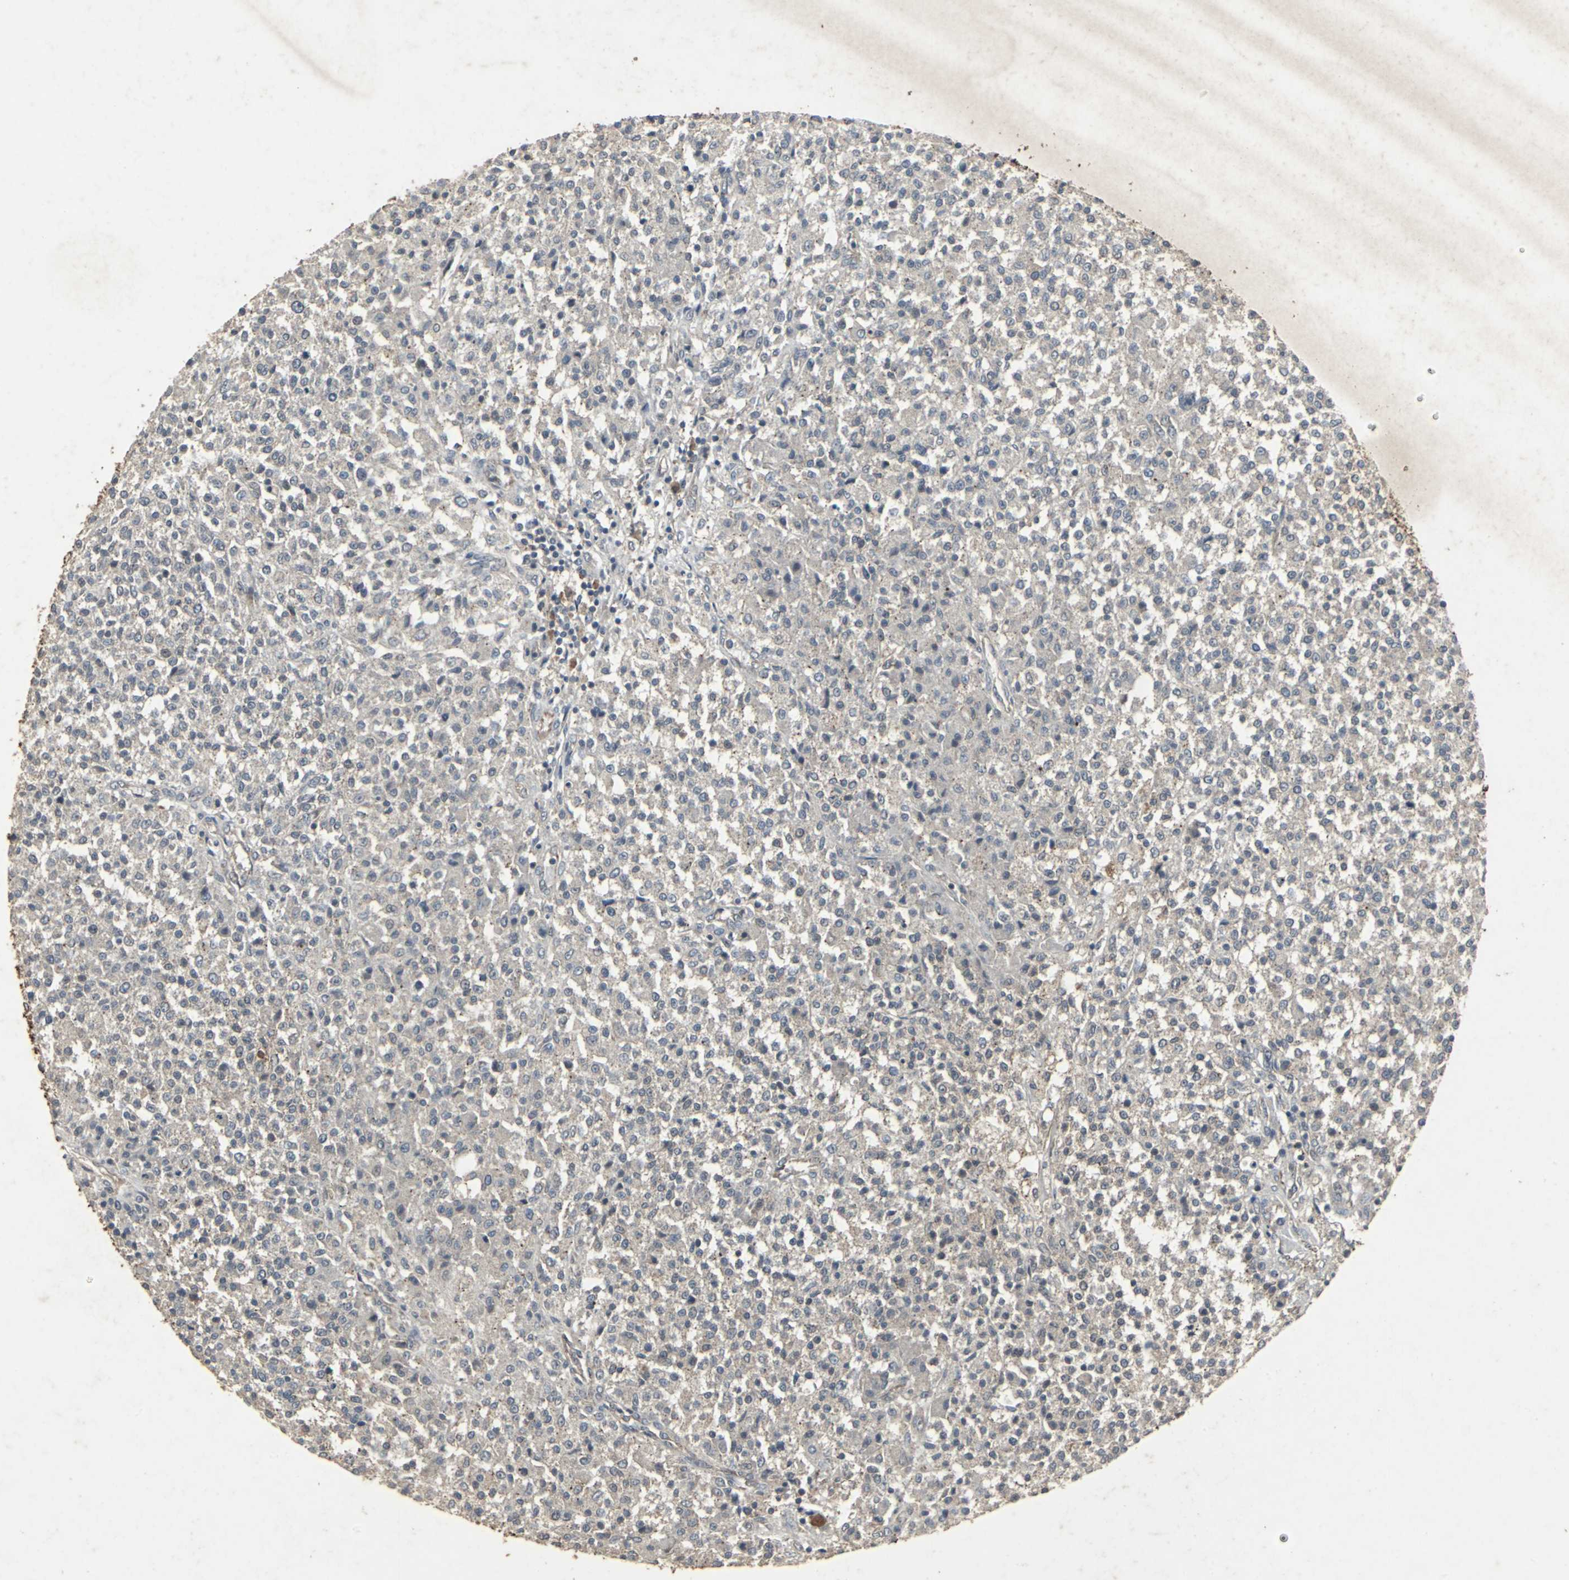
{"staining": {"intensity": "weak", "quantity": "25%-75%", "location": "cytoplasmic/membranous"}, "tissue": "testis cancer", "cell_type": "Tumor cells", "image_type": "cancer", "snomed": [{"axis": "morphology", "description": "Seminoma, NOS"}, {"axis": "topography", "description": "Testis"}], "caption": "Seminoma (testis) stained for a protein reveals weak cytoplasmic/membranous positivity in tumor cells. The staining is performed using DAB brown chromogen to label protein expression. The nuclei are counter-stained blue using hematoxylin.", "gene": "CCR9", "patient": {"sex": "male", "age": 59}}